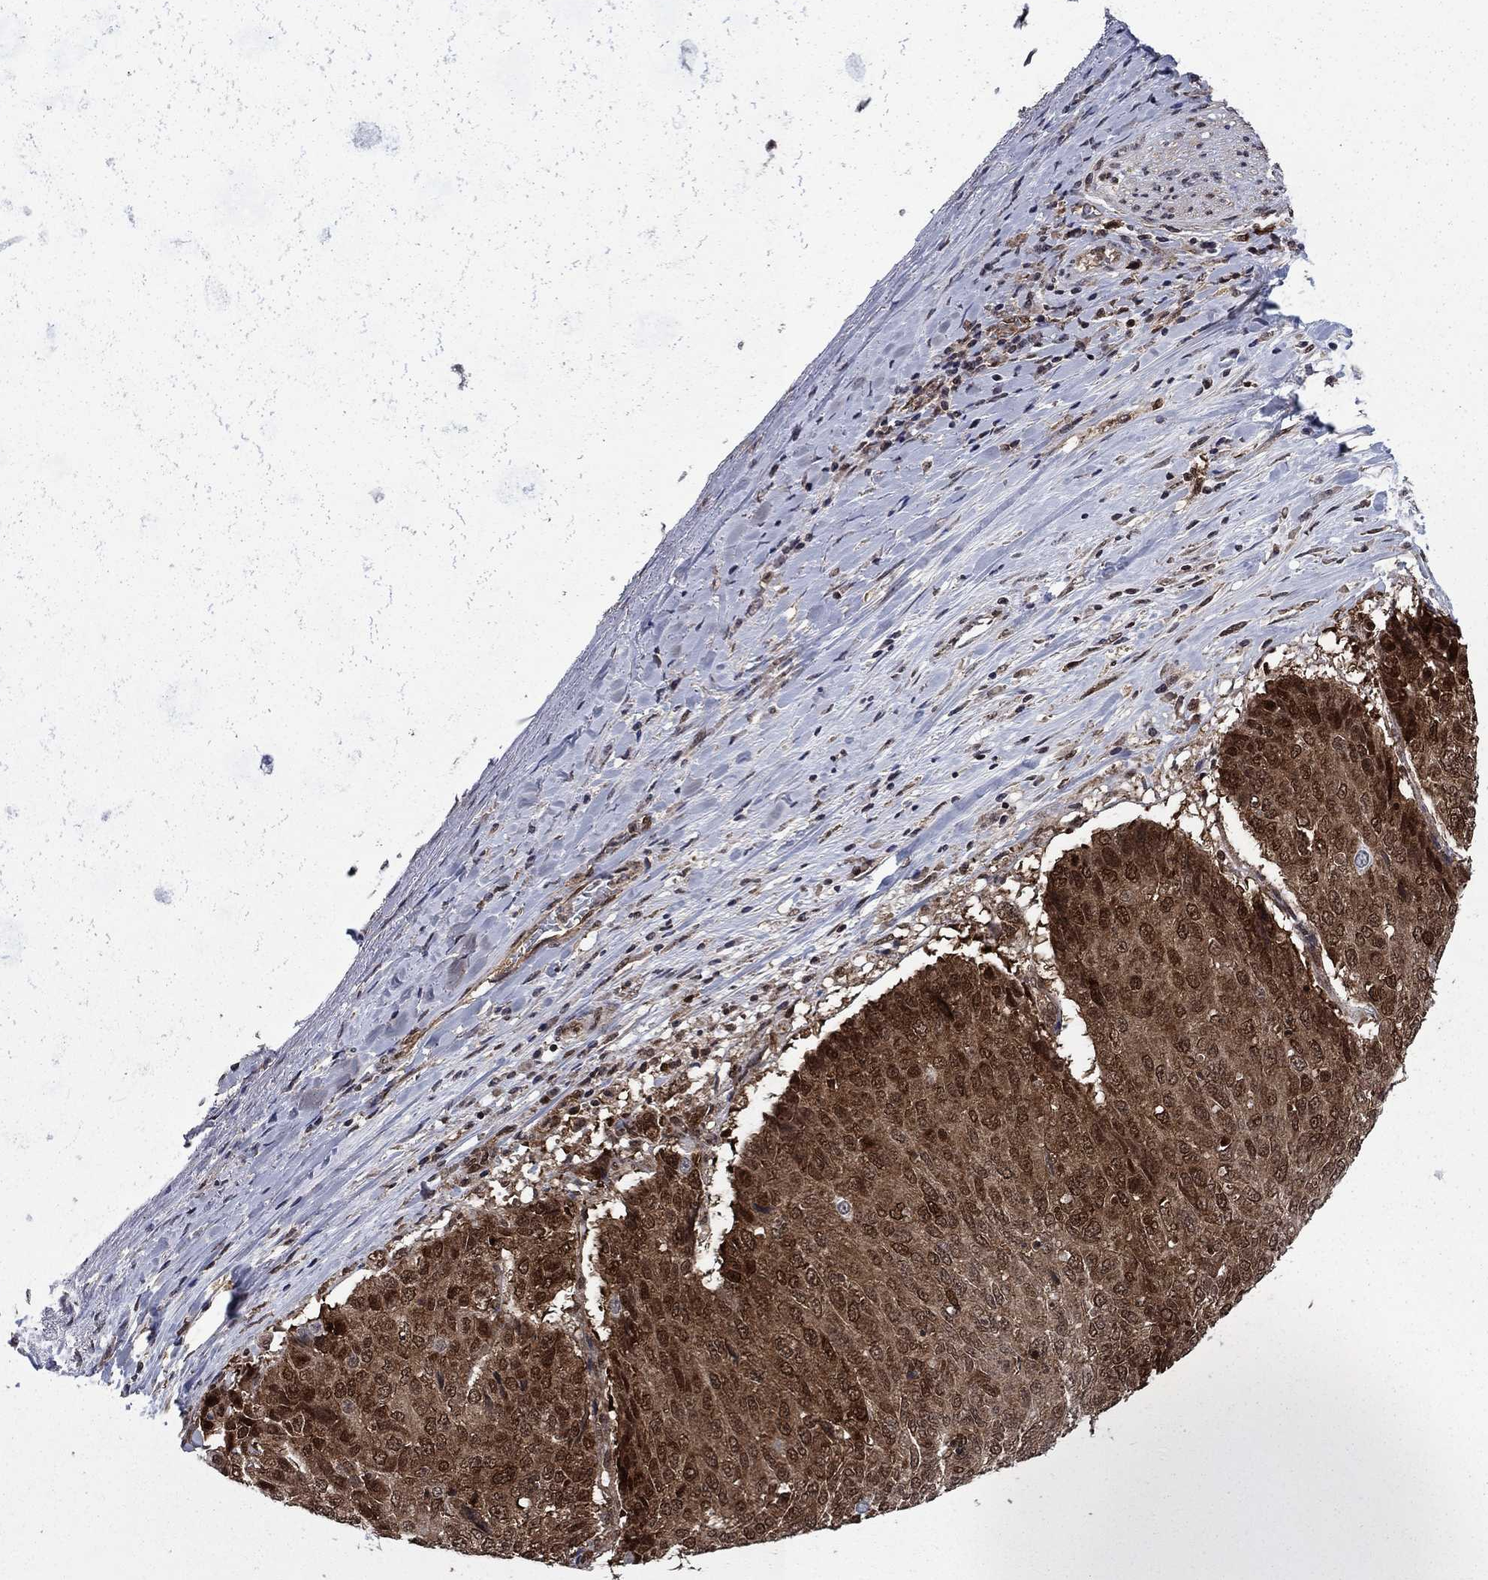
{"staining": {"intensity": "strong", "quantity": ">75%", "location": "cytoplasmic/membranous"}, "tissue": "lung cancer", "cell_type": "Tumor cells", "image_type": "cancer", "snomed": [{"axis": "morphology", "description": "Normal tissue, NOS"}, {"axis": "morphology", "description": "Squamous cell carcinoma, NOS"}, {"axis": "topography", "description": "Bronchus"}, {"axis": "topography", "description": "Lung"}], "caption": "Immunohistochemical staining of lung cancer displays high levels of strong cytoplasmic/membranous expression in about >75% of tumor cells.", "gene": "DNAJA1", "patient": {"sex": "male", "age": 64}}